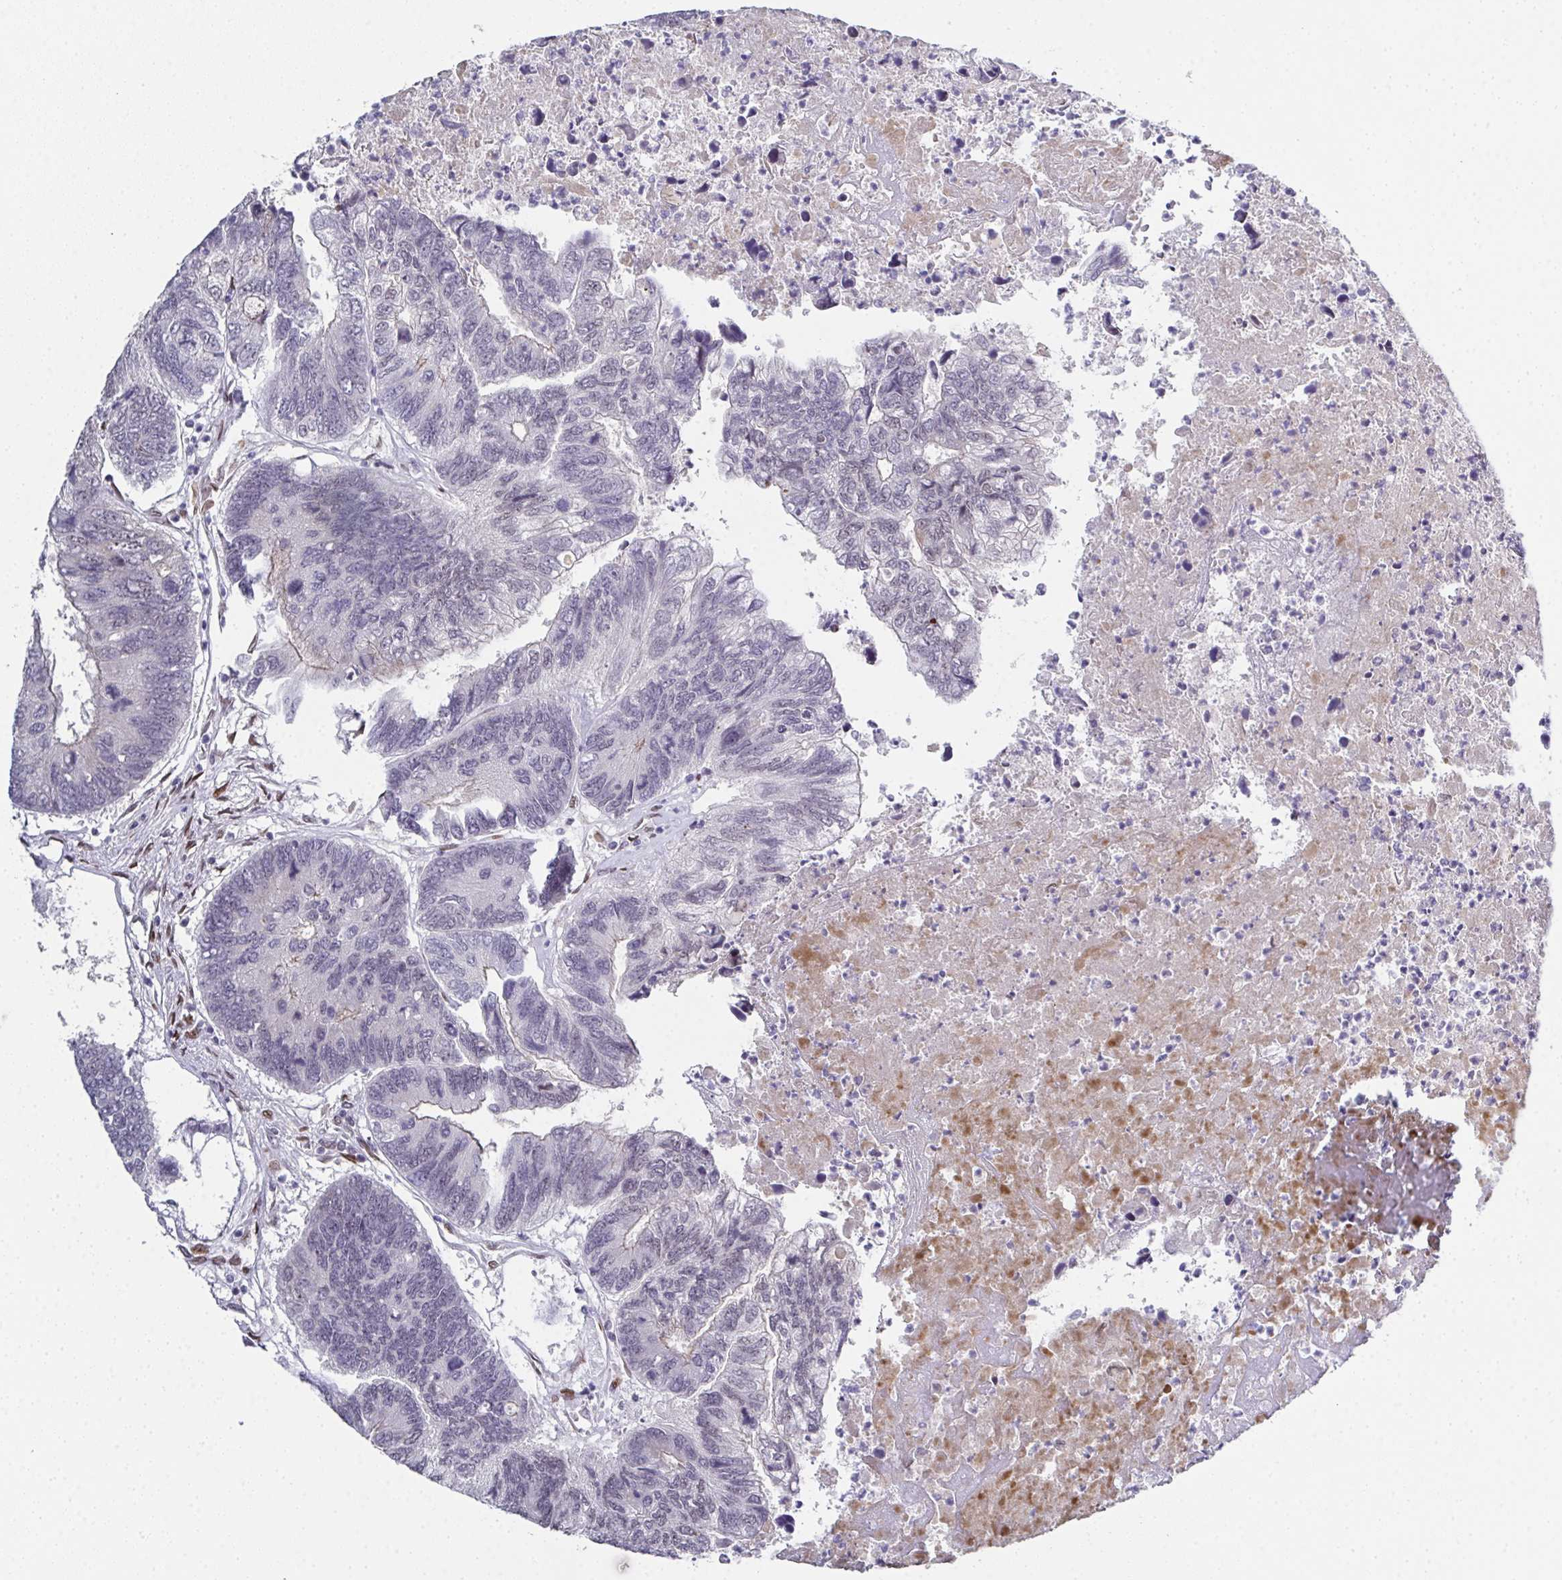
{"staining": {"intensity": "negative", "quantity": "none", "location": "none"}, "tissue": "colorectal cancer", "cell_type": "Tumor cells", "image_type": "cancer", "snomed": [{"axis": "morphology", "description": "Adenocarcinoma, NOS"}, {"axis": "topography", "description": "Colon"}], "caption": "IHC of human colorectal cancer reveals no staining in tumor cells. (Immunohistochemistry, brightfield microscopy, high magnification).", "gene": "RB1", "patient": {"sex": "female", "age": 67}}